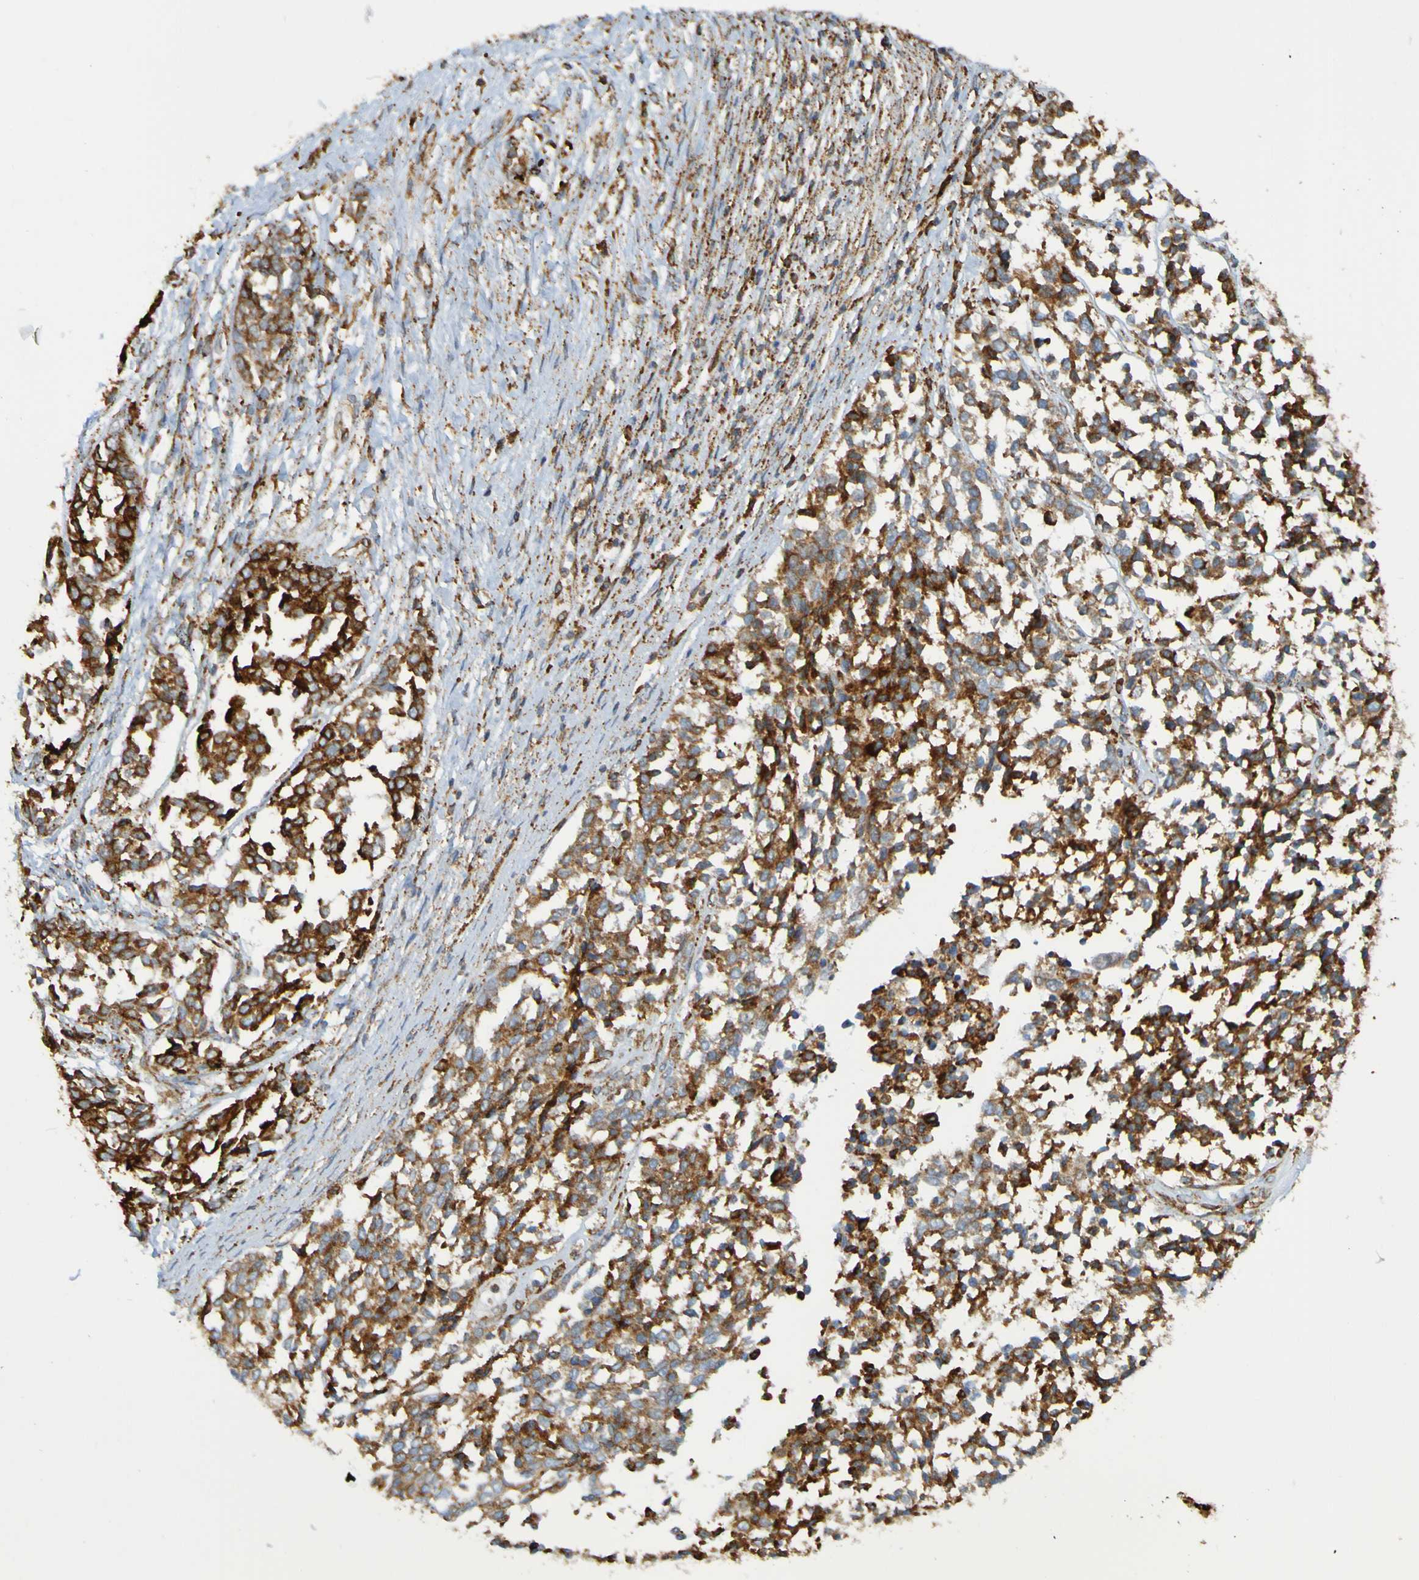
{"staining": {"intensity": "strong", "quantity": ">75%", "location": "cytoplasmic/membranous"}, "tissue": "ovarian cancer", "cell_type": "Tumor cells", "image_type": "cancer", "snomed": [{"axis": "morphology", "description": "Cystadenocarcinoma, serous, NOS"}, {"axis": "topography", "description": "Ovary"}], "caption": "The micrograph exhibits a brown stain indicating the presence of a protein in the cytoplasmic/membranous of tumor cells in ovarian cancer.", "gene": "PDIA3", "patient": {"sex": "female", "age": 44}}